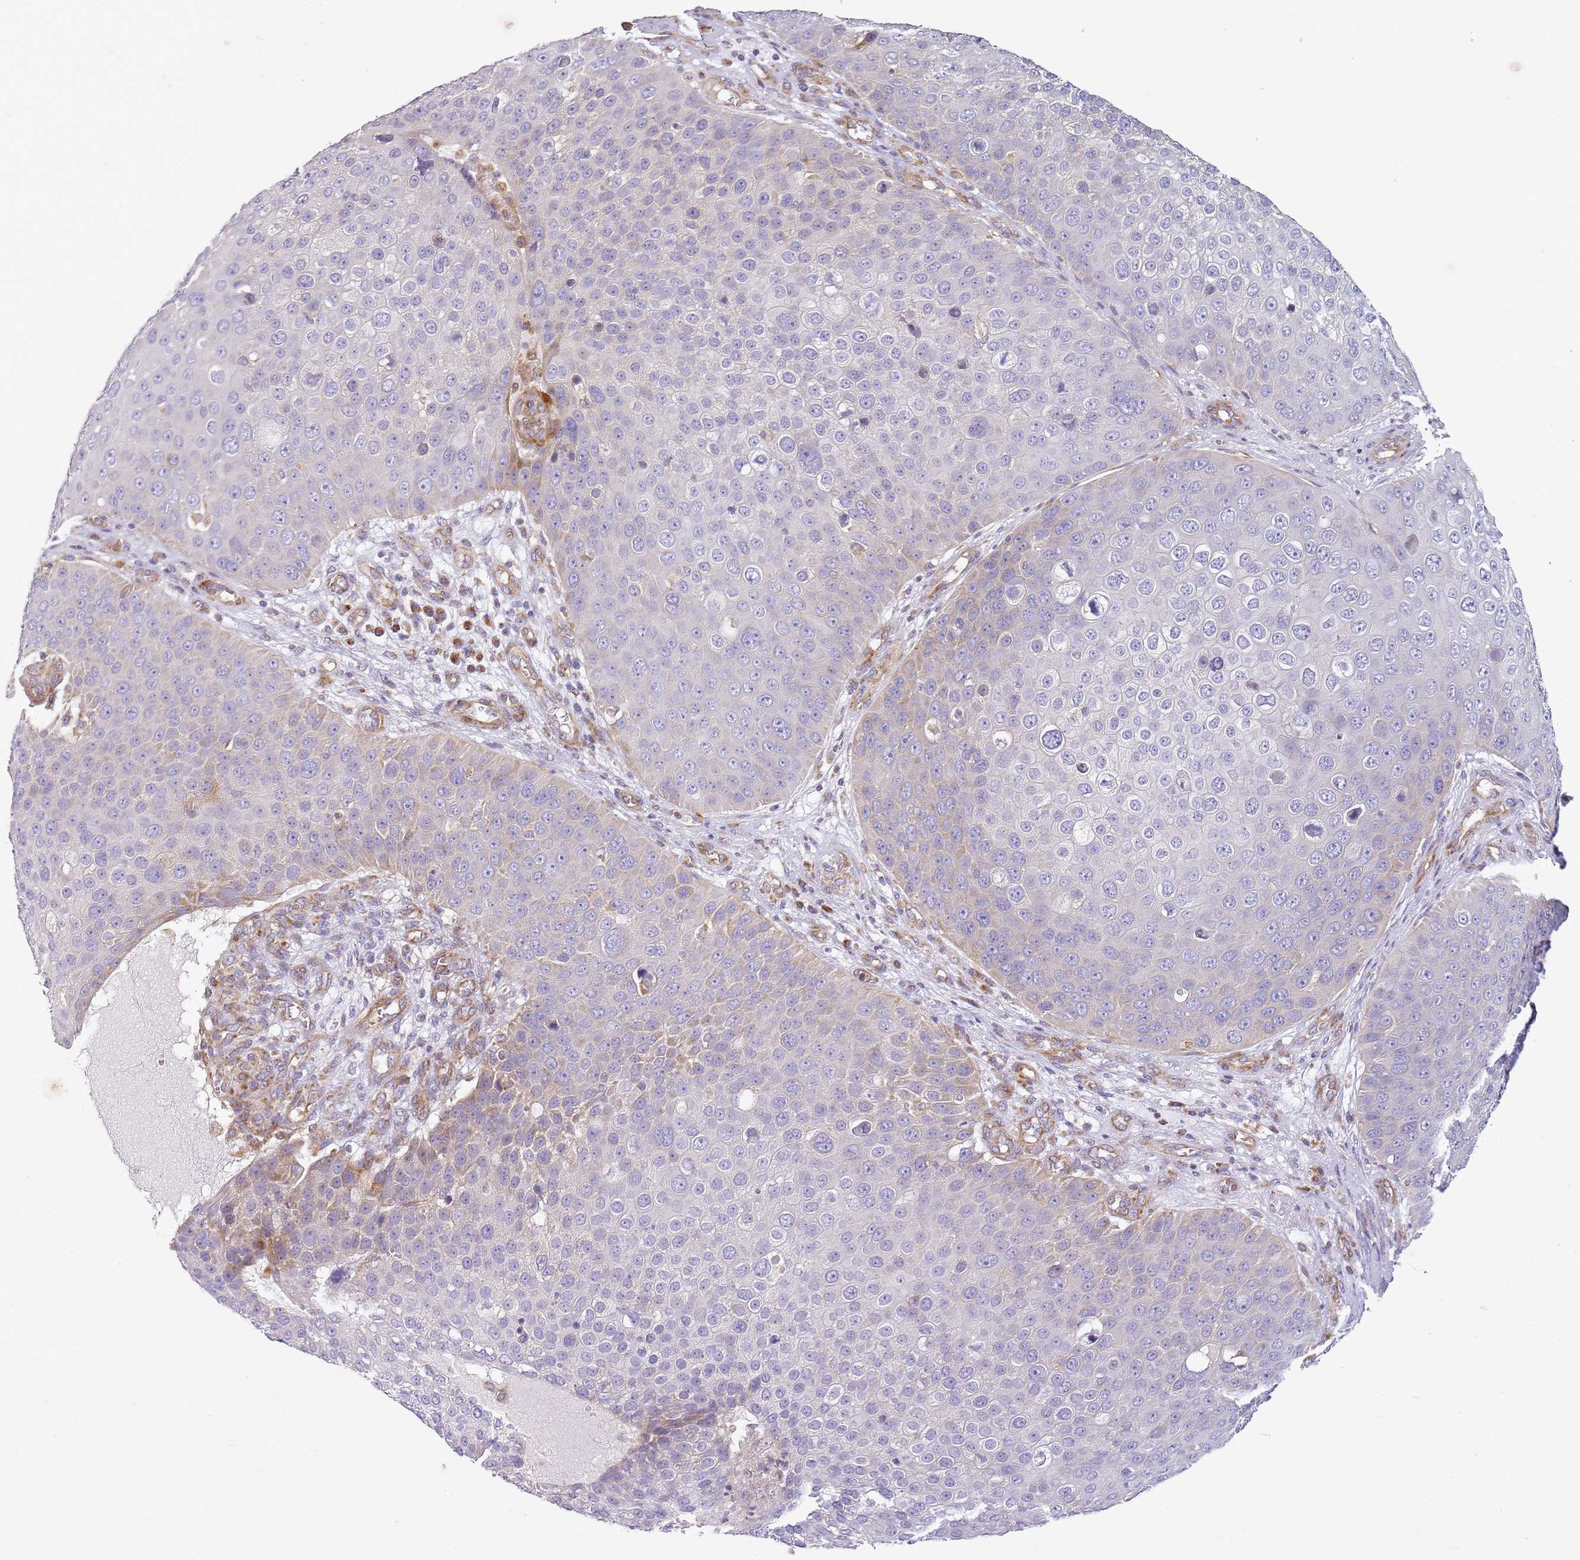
{"staining": {"intensity": "weak", "quantity": "<25%", "location": "cytoplasmic/membranous"}, "tissue": "skin cancer", "cell_type": "Tumor cells", "image_type": "cancer", "snomed": [{"axis": "morphology", "description": "Squamous cell carcinoma, NOS"}, {"axis": "topography", "description": "Skin"}], "caption": "A high-resolution photomicrograph shows immunohistochemistry staining of squamous cell carcinoma (skin), which demonstrates no significant expression in tumor cells.", "gene": "TMEM200C", "patient": {"sex": "male", "age": 71}}